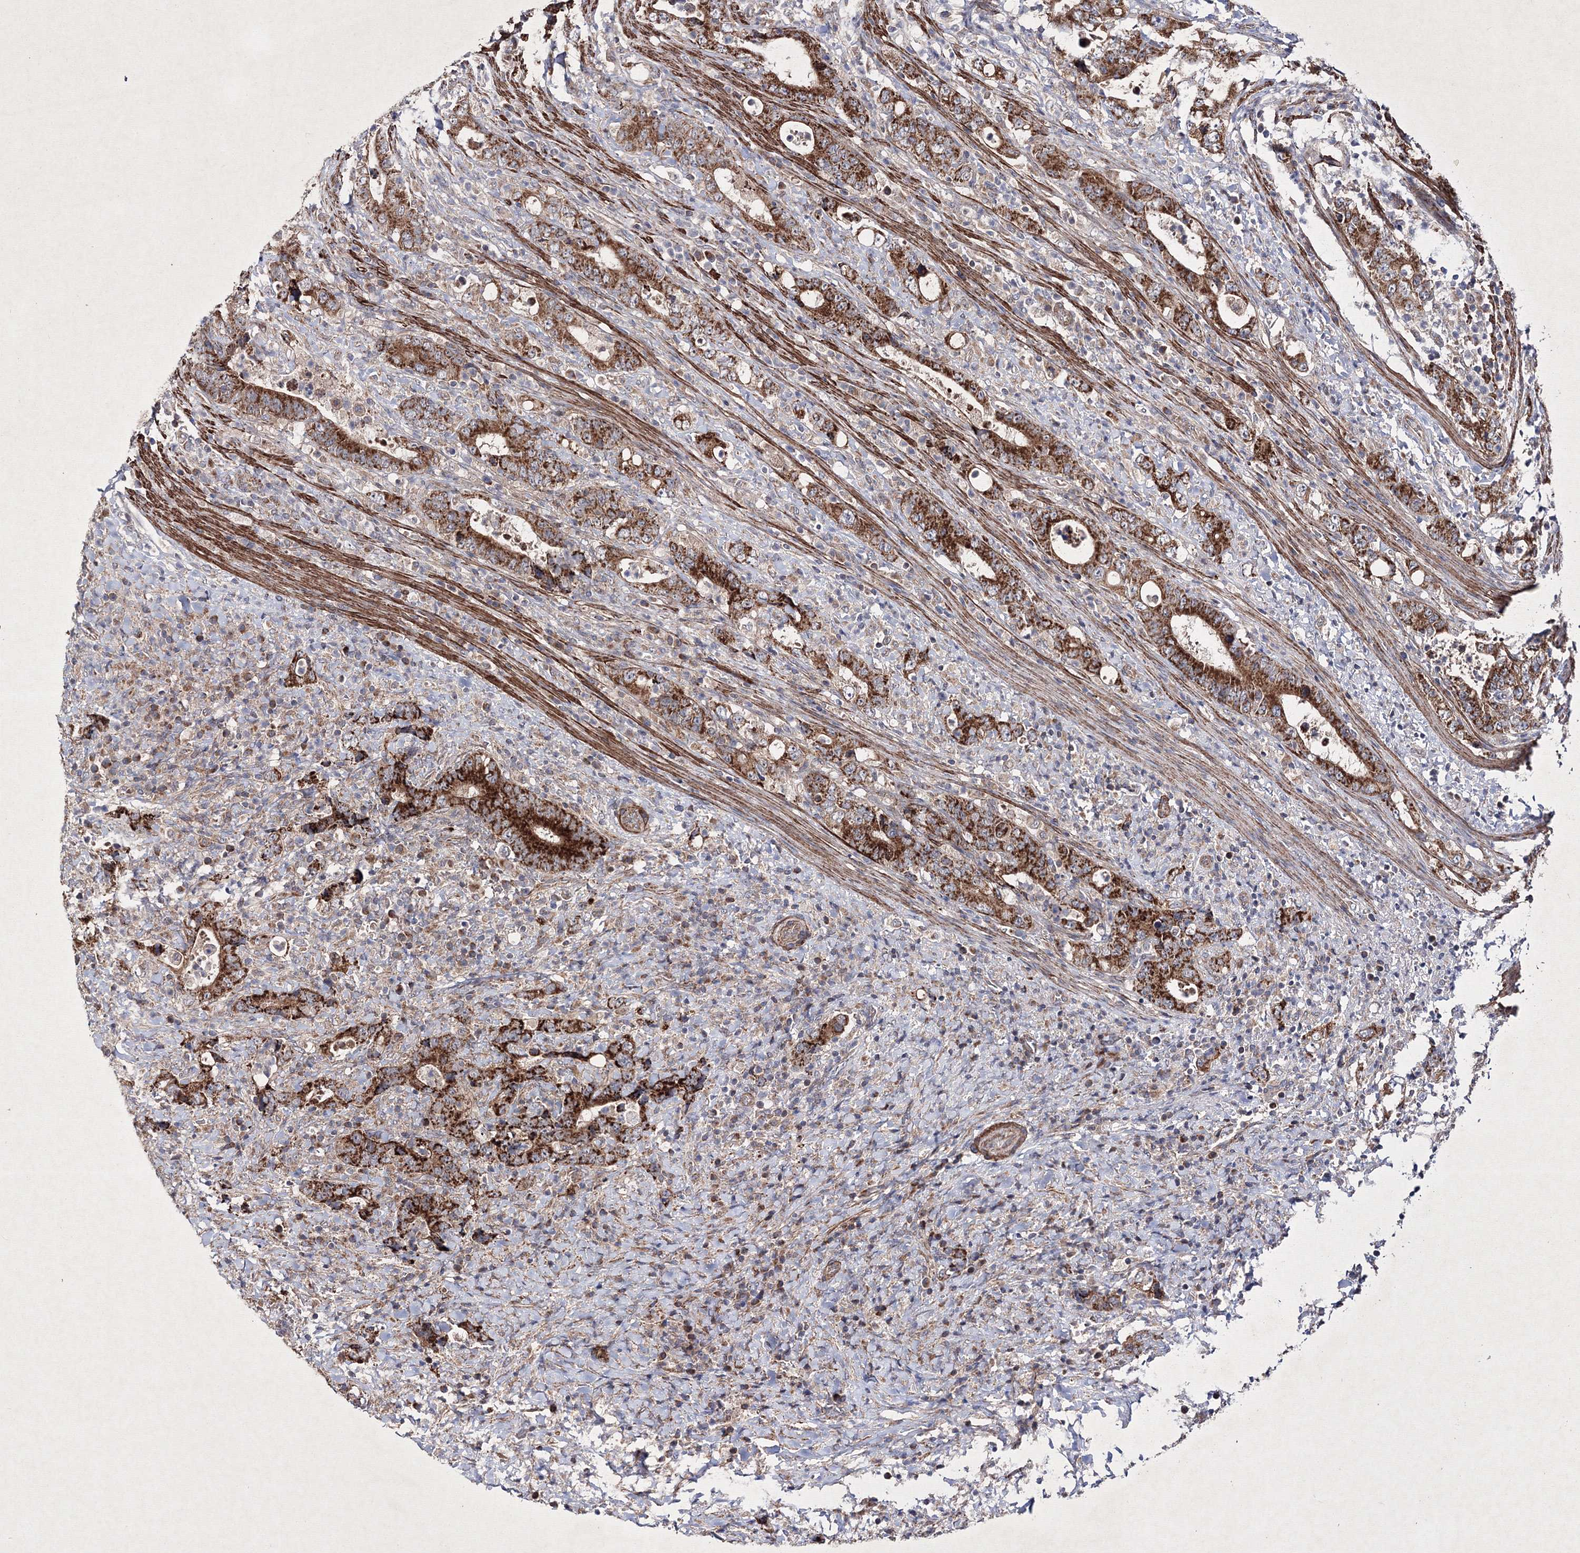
{"staining": {"intensity": "strong", "quantity": ">75%", "location": "cytoplasmic/membranous"}, "tissue": "colorectal cancer", "cell_type": "Tumor cells", "image_type": "cancer", "snomed": [{"axis": "morphology", "description": "Adenocarcinoma, NOS"}, {"axis": "topography", "description": "Colon"}], "caption": "Immunohistochemistry (IHC) staining of colorectal cancer (adenocarcinoma), which reveals high levels of strong cytoplasmic/membranous staining in about >75% of tumor cells indicating strong cytoplasmic/membranous protein expression. The staining was performed using DAB (3,3'-diaminobenzidine) (brown) for protein detection and nuclei were counterstained in hematoxylin (blue).", "gene": "GFM1", "patient": {"sex": "female", "age": 75}}